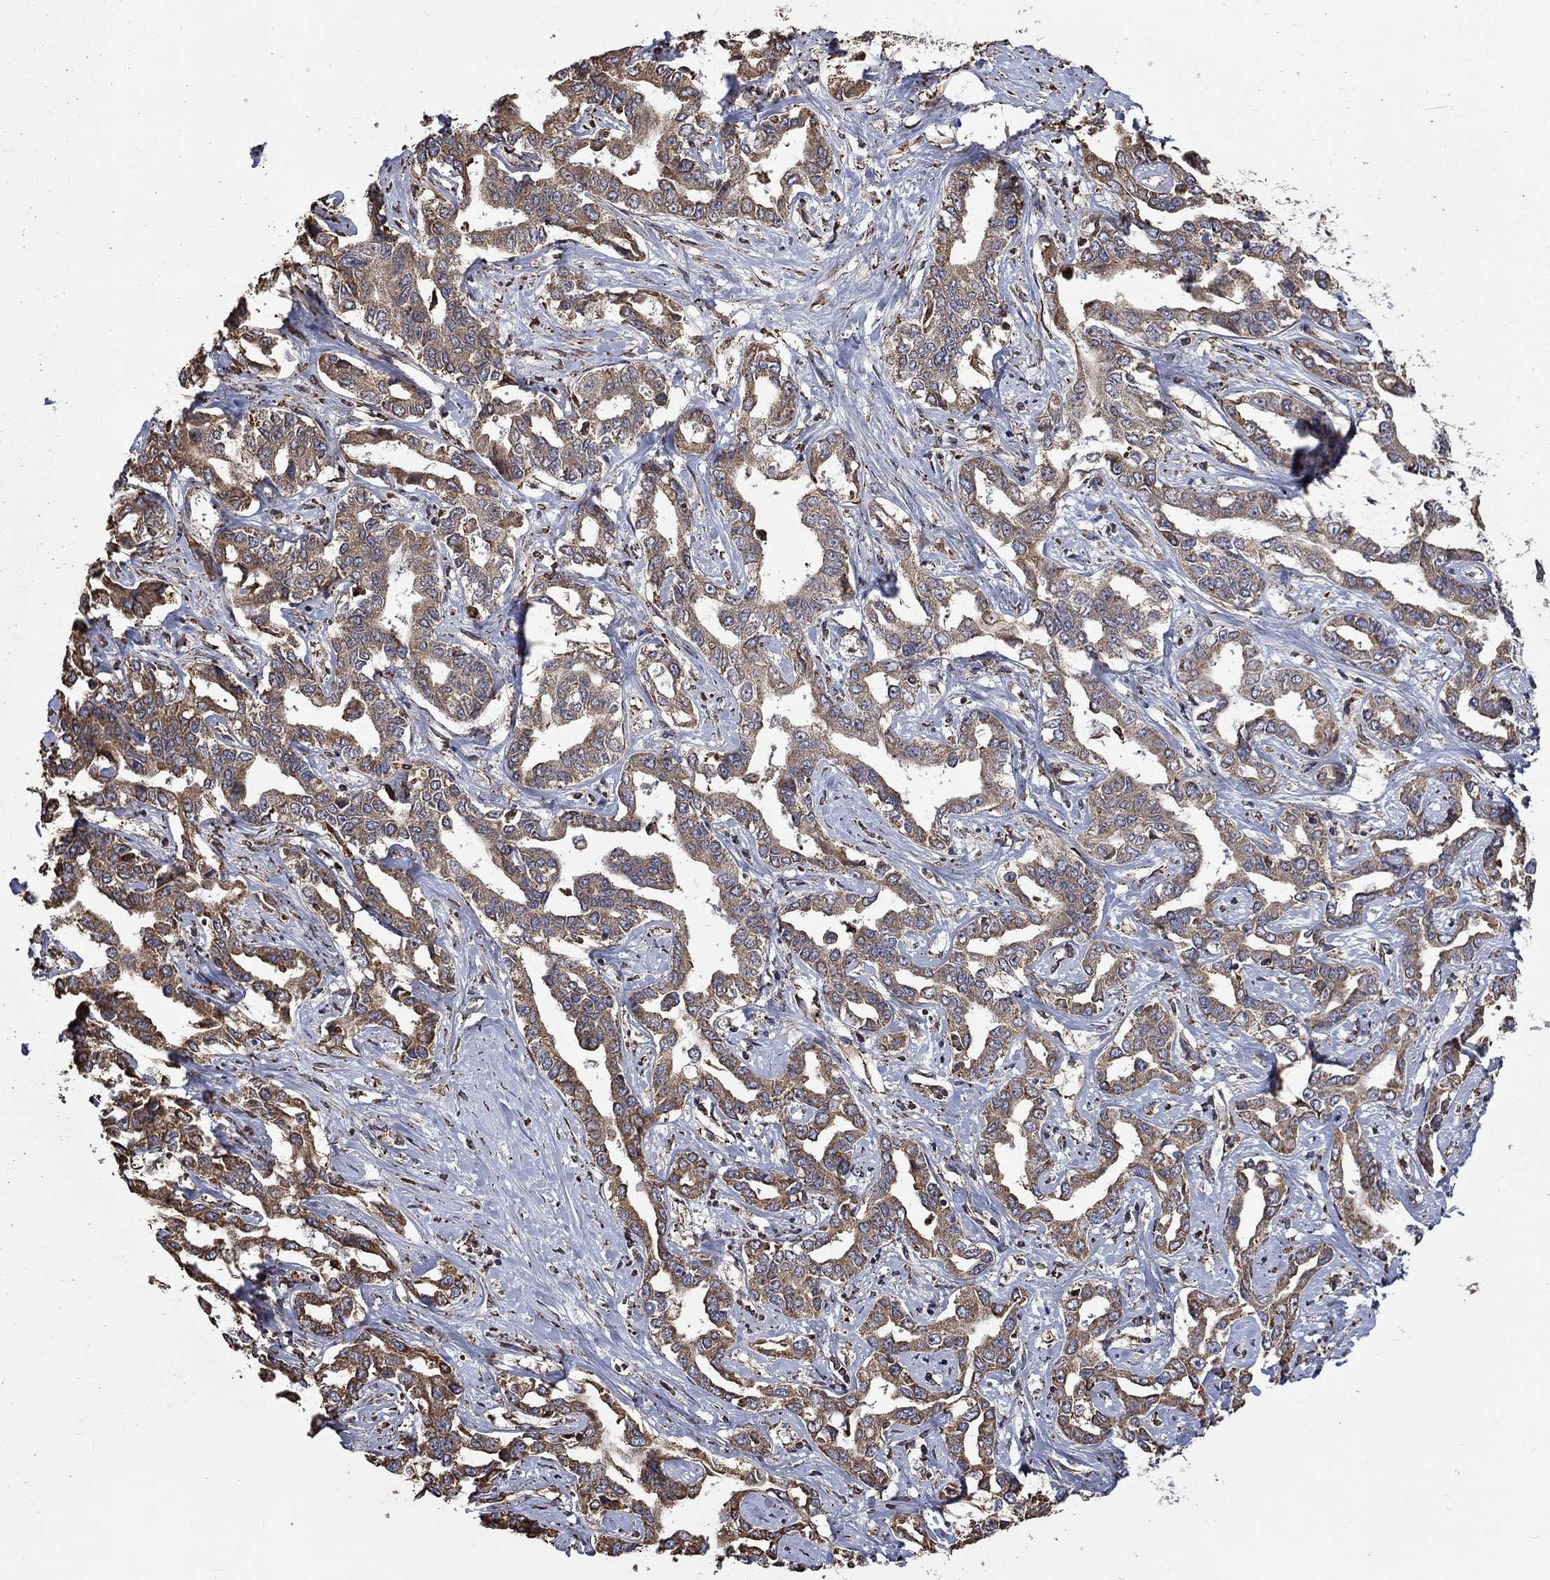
{"staining": {"intensity": "weak", "quantity": ">75%", "location": "cytoplasmic/membranous"}, "tissue": "liver cancer", "cell_type": "Tumor cells", "image_type": "cancer", "snomed": [{"axis": "morphology", "description": "Cholangiocarcinoma"}, {"axis": "topography", "description": "Liver"}], "caption": "Liver cancer (cholangiocarcinoma) stained with DAB immunohistochemistry (IHC) exhibits low levels of weak cytoplasmic/membranous positivity in about >75% of tumor cells.", "gene": "ESRRA", "patient": {"sex": "male", "age": 59}}